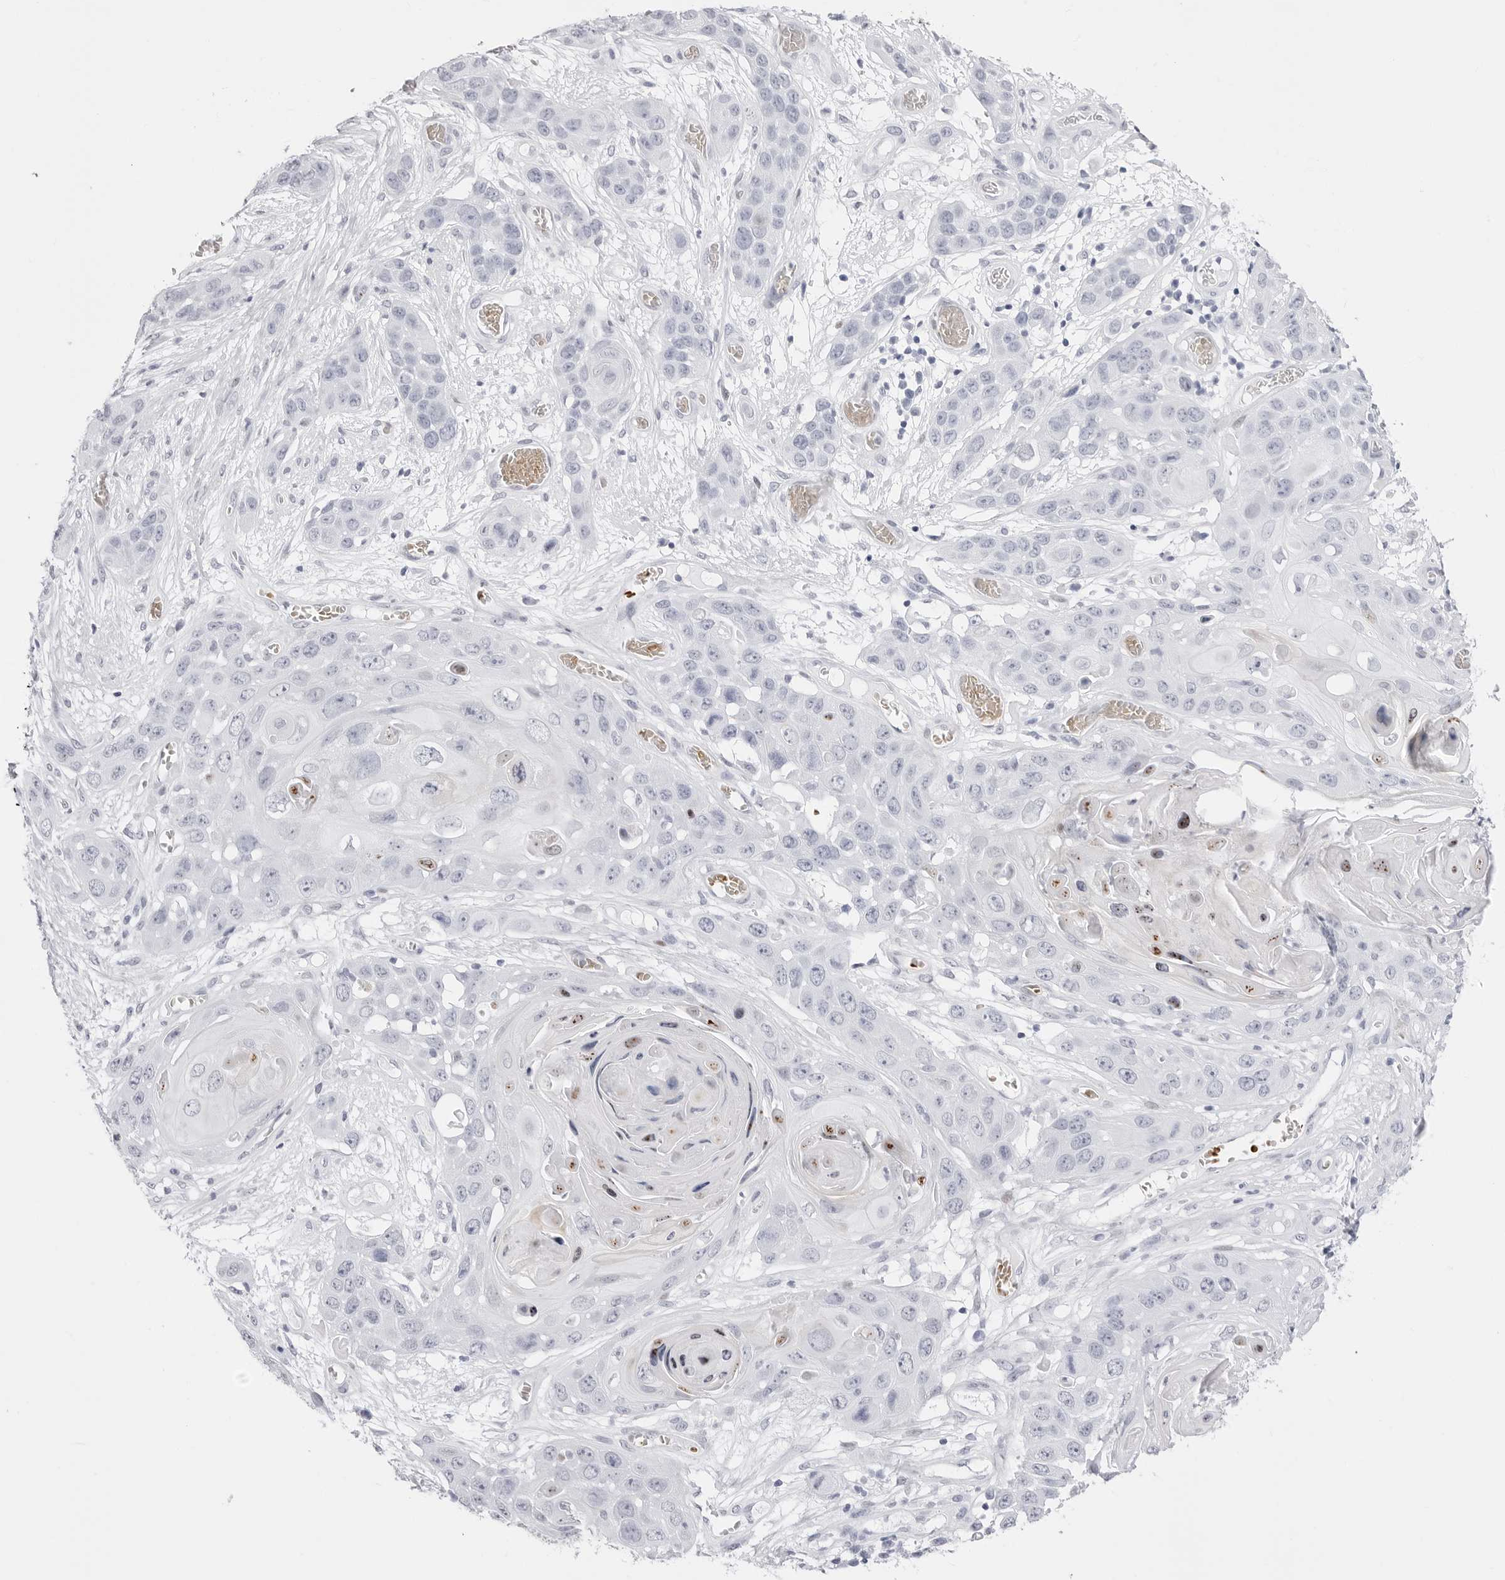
{"staining": {"intensity": "negative", "quantity": "none", "location": "none"}, "tissue": "skin cancer", "cell_type": "Tumor cells", "image_type": "cancer", "snomed": [{"axis": "morphology", "description": "Squamous cell carcinoma, NOS"}, {"axis": "topography", "description": "Skin"}], "caption": "Immunohistochemistry photomicrograph of neoplastic tissue: human squamous cell carcinoma (skin) stained with DAB (3,3'-diaminobenzidine) demonstrates no significant protein staining in tumor cells.", "gene": "TSSK1B", "patient": {"sex": "male", "age": 55}}